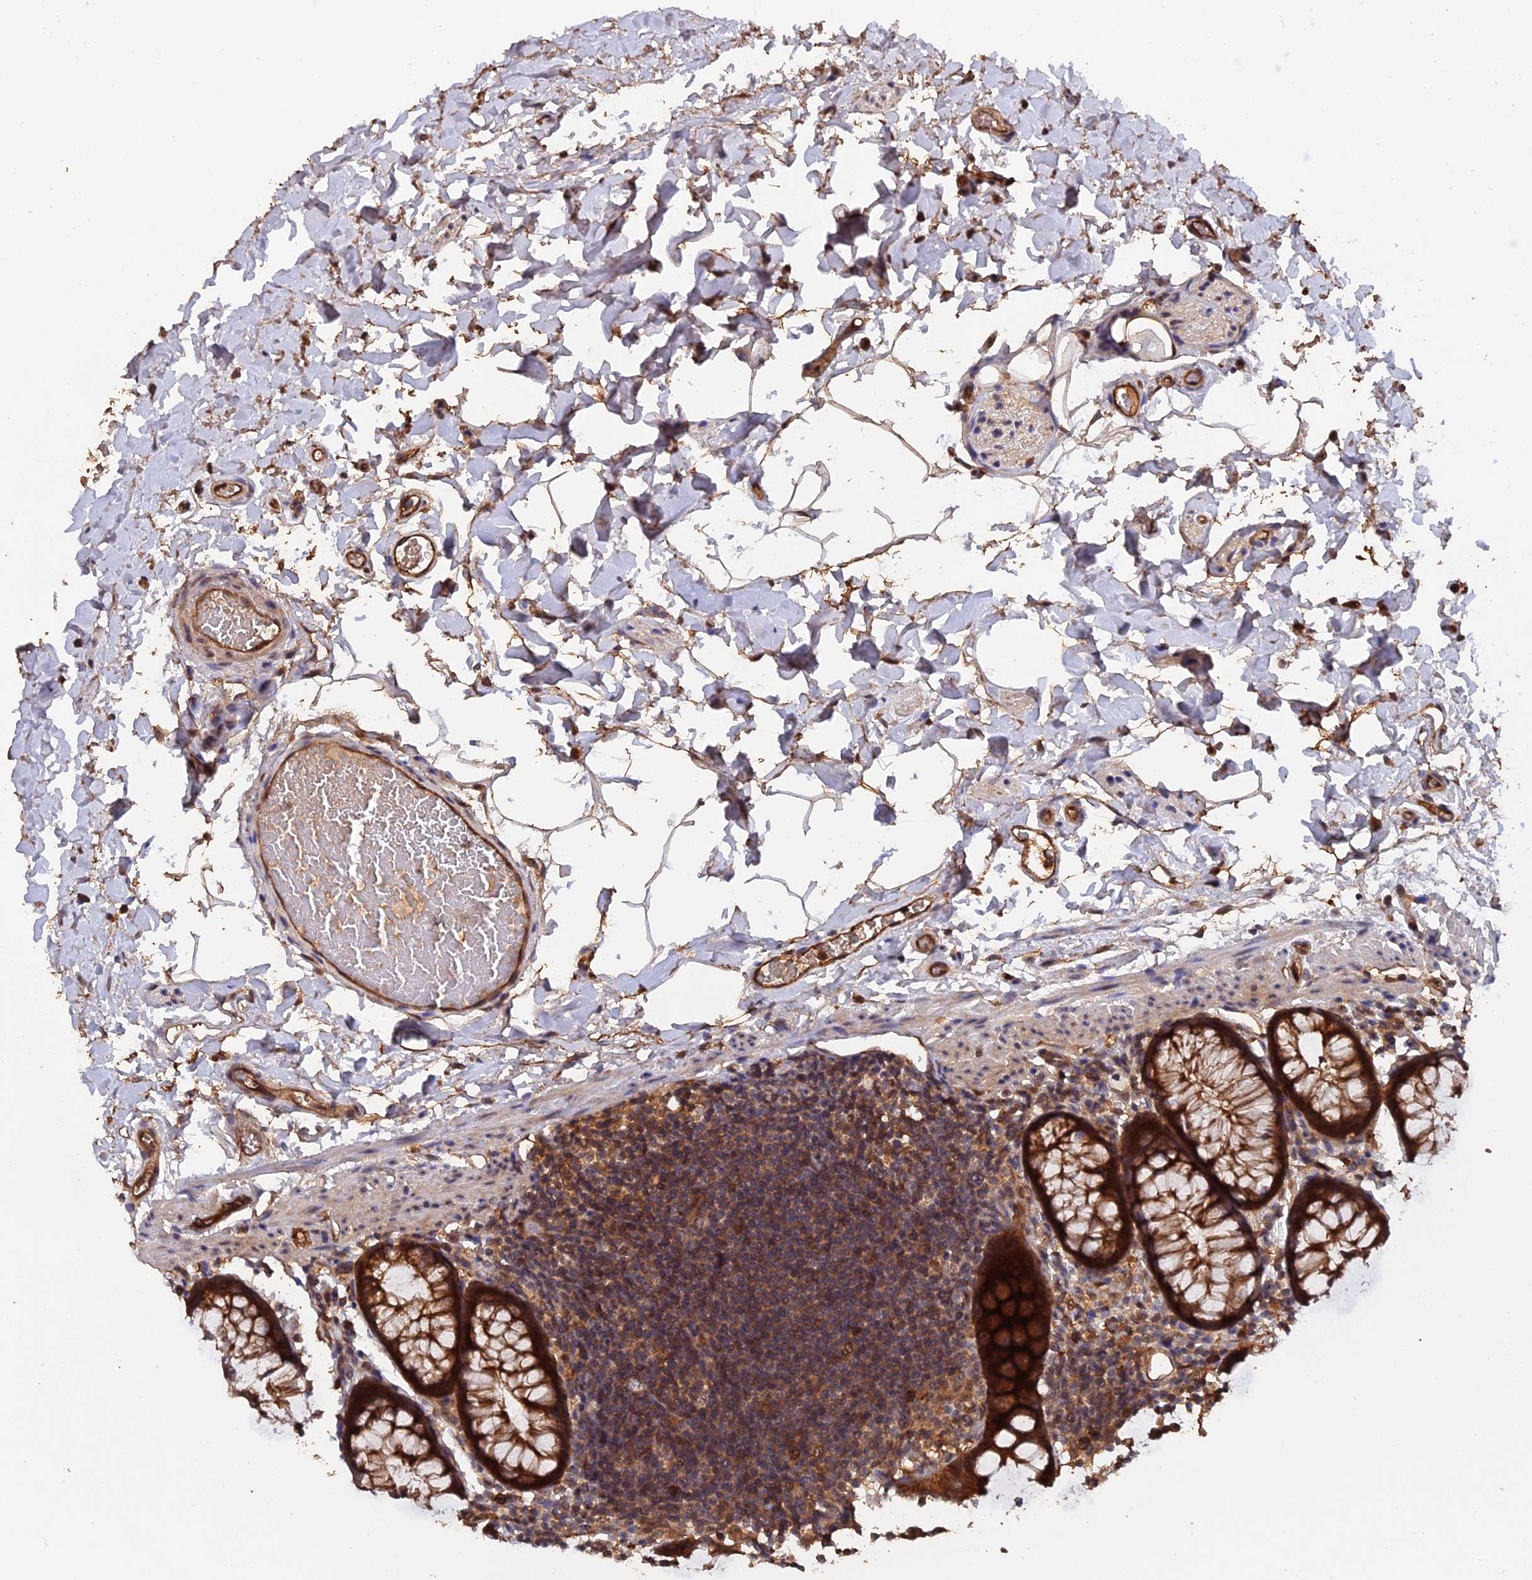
{"staining": {"intensity": "strong", "quantity": ">75%", "location": "cytoplasmic/membranous,nuclear"}, "tissue": "colon", "cell_type": "Endothelial cells", "image_type": "normal", "snomed": [{"axis": "morphology", "description": "Normal tissue, NOS"}, {"axis": "topography", "description": "Colon"}], "caption": "Immunohistochemistry (DAB (3,3'-diaminobenzidine)) staining of benign colon shows strong cytoplasmic/membranous,nuclear protein expression in about >75% of endothelial cells. Using DAB (3,3'-diaminobenzidine) (brown) and hematoxylin (blue) stains, captured at high magnification using brightfield microscopy.", "gene": "RALGAPA2", "patient": {"sex": "female", "age": 80}}